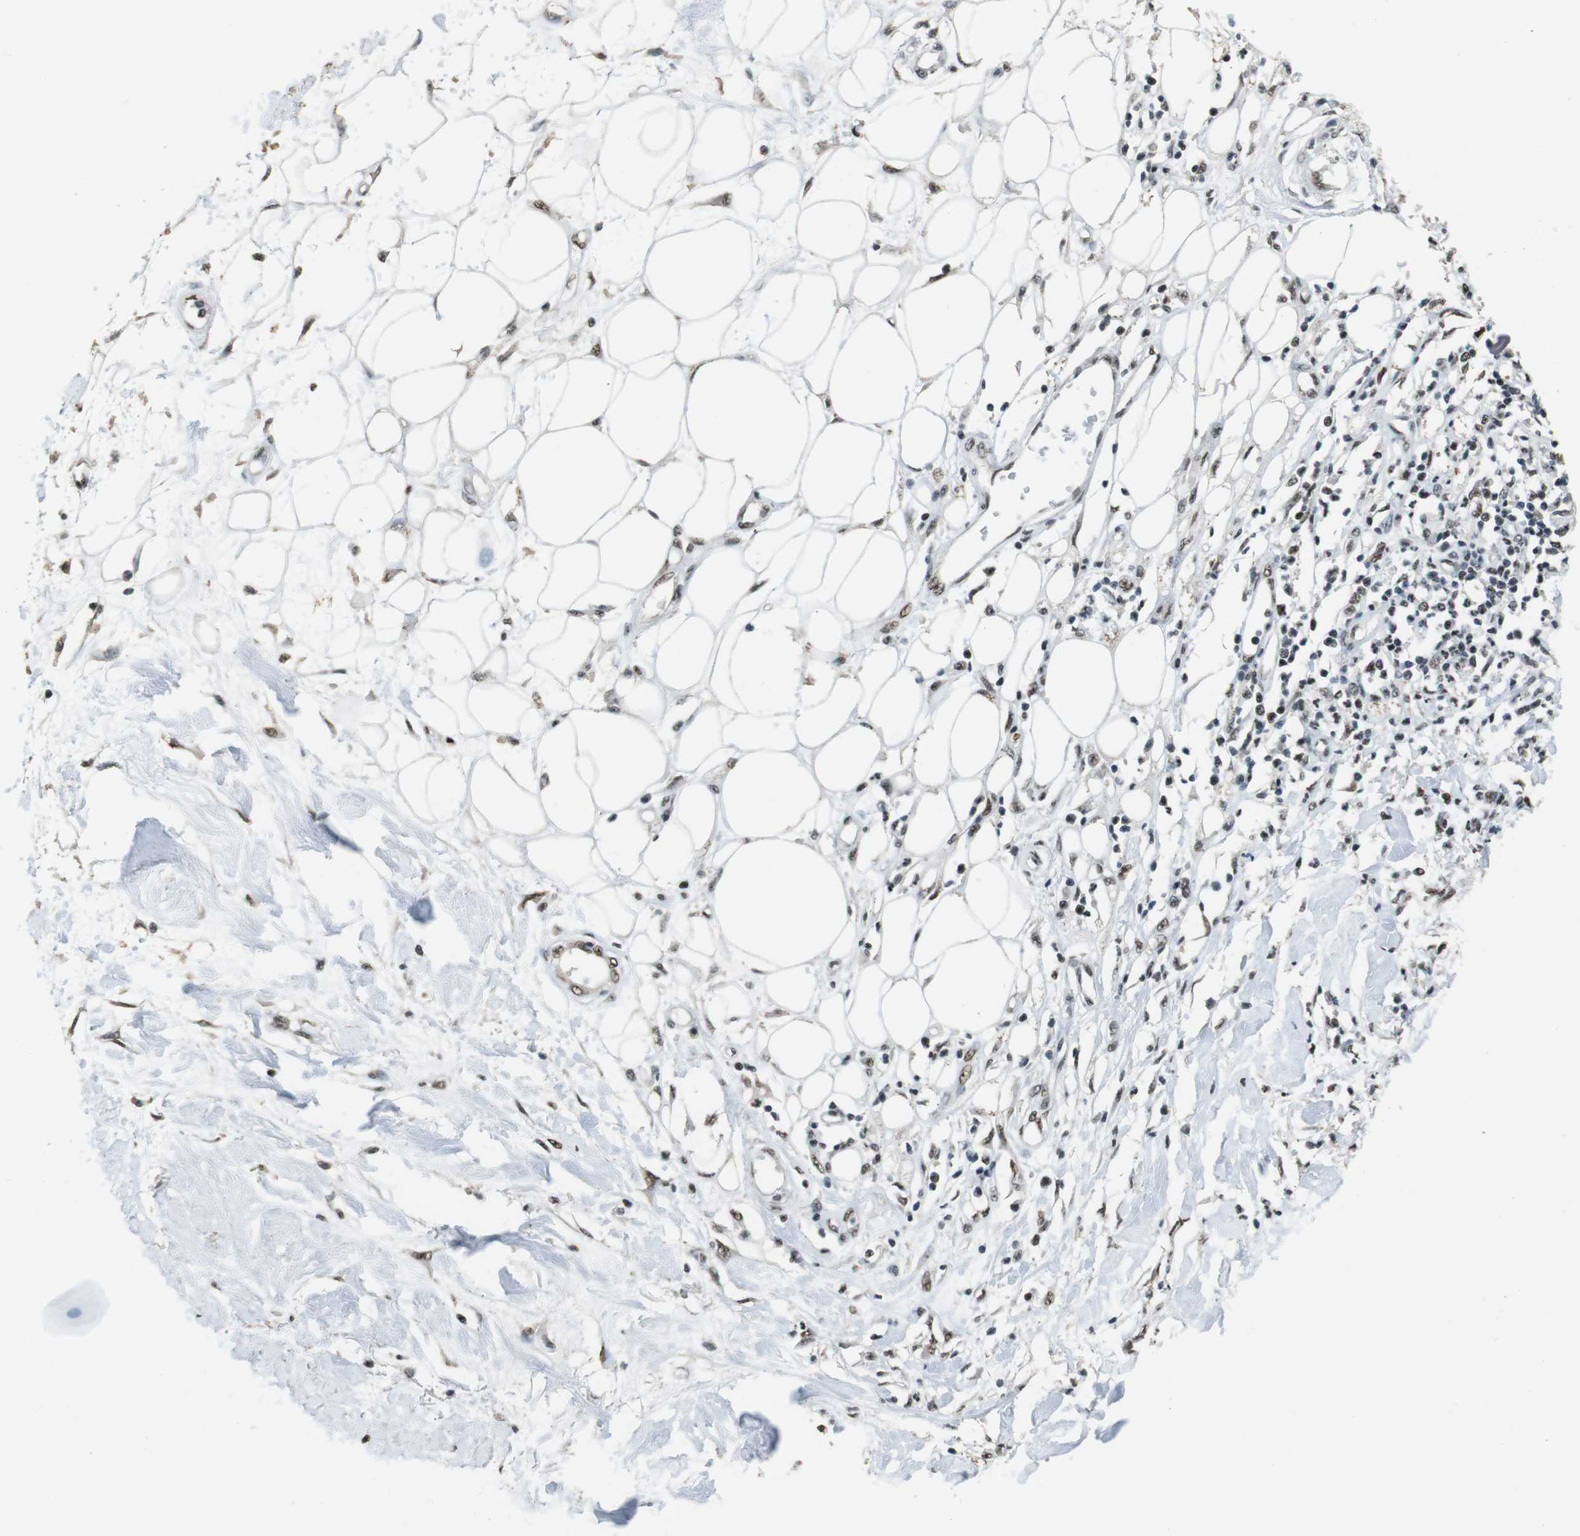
{"staining": {"intensity": "moderate", "quantity": ">75%", "location": "cytoplasmic/membranous,nuclear"}, "tissue": "adipose tissue", "cell_type": "Adipocytes", "image_type": "normal", "snomed": [{"axis": "morphology", "description": "Normal tissue, NOS"}, {"axis": "morphology", "description": "Squamous cell carcinoma, NOS"}, {"axis": "topography", "description": "Skin"}, {"axis": "topography", "description": "Peripheral nerve tissue"}], "caption": "Immunohistochemical staining of benign adipose tissue reveals medium levels of moderate cytoplasmic/membranous,nuclear expression in about >75% of adipocytes. (IHC, brightfield microscopy, high magnification).", "gene": "CSNK2B", "patient": {"sex": "male", "age": 83}}